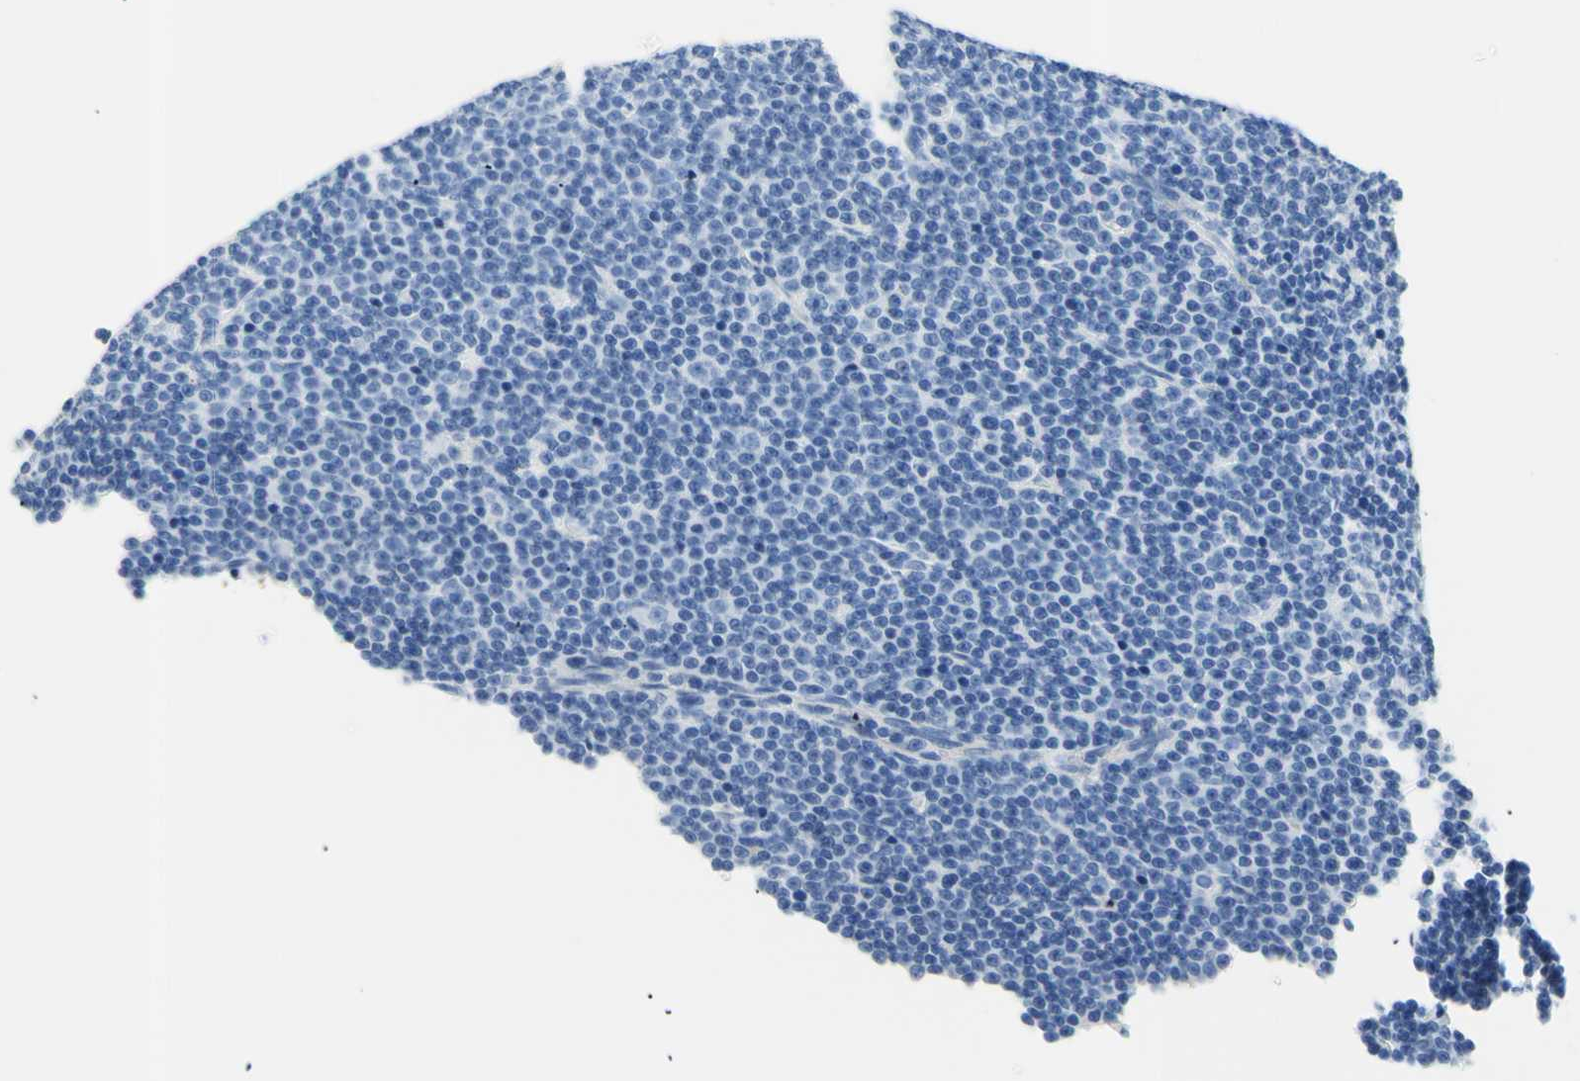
{"staining": {"intensity": "negative", "quantity": "none", "location": "none"}, "tissue": "lymphoma", "cell_type": "Tumor cells", "image_type": "cancer", "snomed": [{"axis": "morphology", "description": "Malignant lymphoma, non-Hodgkin's type, Low grade"}, {"axis": "topography", "description": "Lymph node"}], "caption": "DAB (3,3'-diaminobenzidine) immunohistochemical staining of human malignant lymphoma, non-Hodgkin's type (low-grade) displays no significant positivity in tumor cells.", "gene": "HPCA", "patient": {"sex": "female", "age": 67}}